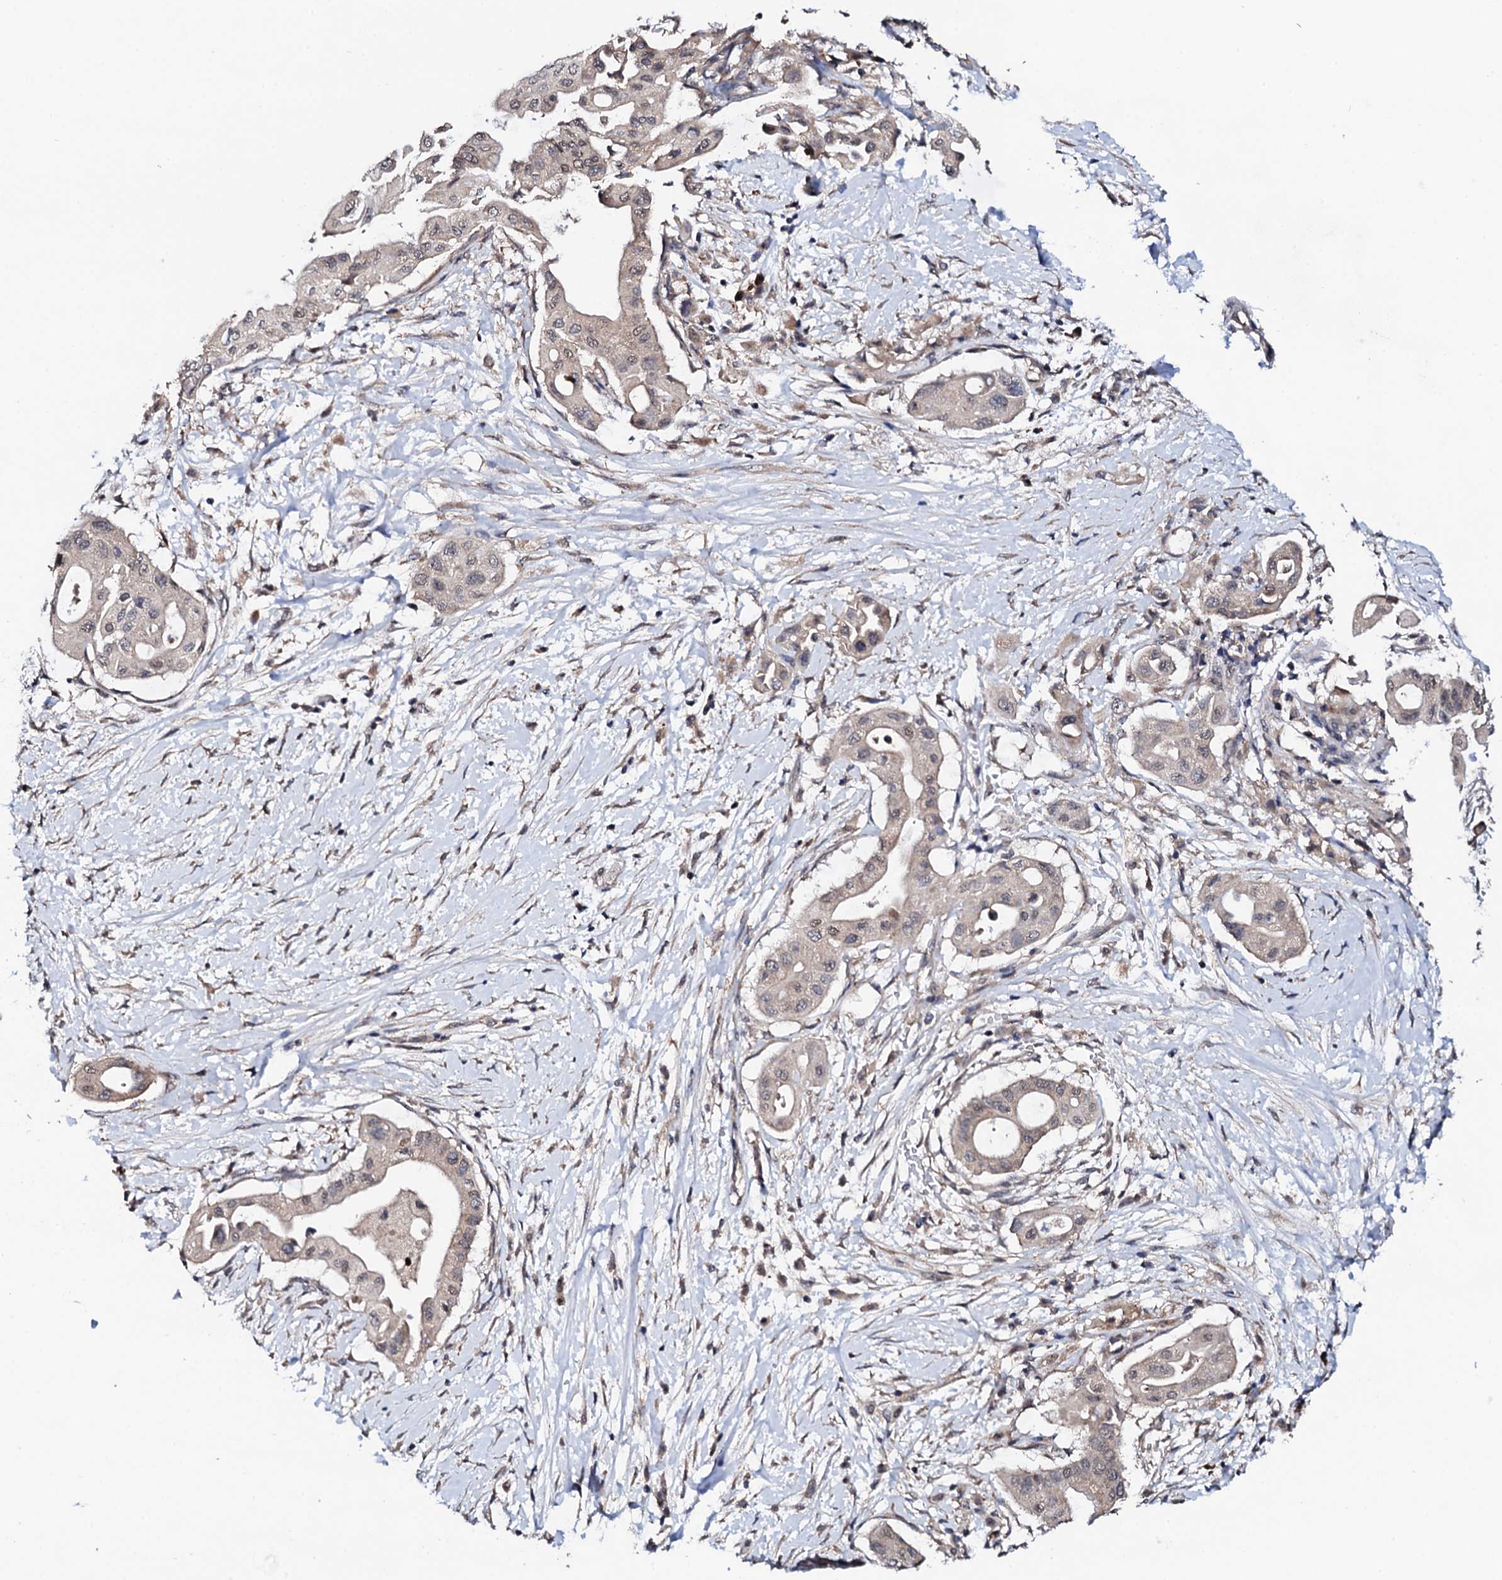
{"staining": {"intensity": "weak", "quantity": ">75%", "location": "cytoplasmic/membranous,nuclear"}, "tissue": "pancreatic cancer", "cell_type": "Tumor cells", "image_type": "cancer", "snomed": [{"axis": "morphology", "description": "Adenocarcinoma, NOS"}, {"axis": "topography", "description": "Pancreas"}], "caption": "Immunohistochemical staining of human pancreatic cancer (adenocarcinoma) shows weak cytoplasmic/membranous and nuclear protein positivity in approximately >75% of tumor cells. Nuclei are stained in blue.", "gene": "IP6K1", "patient": {"sex": "male", "age": 68}}